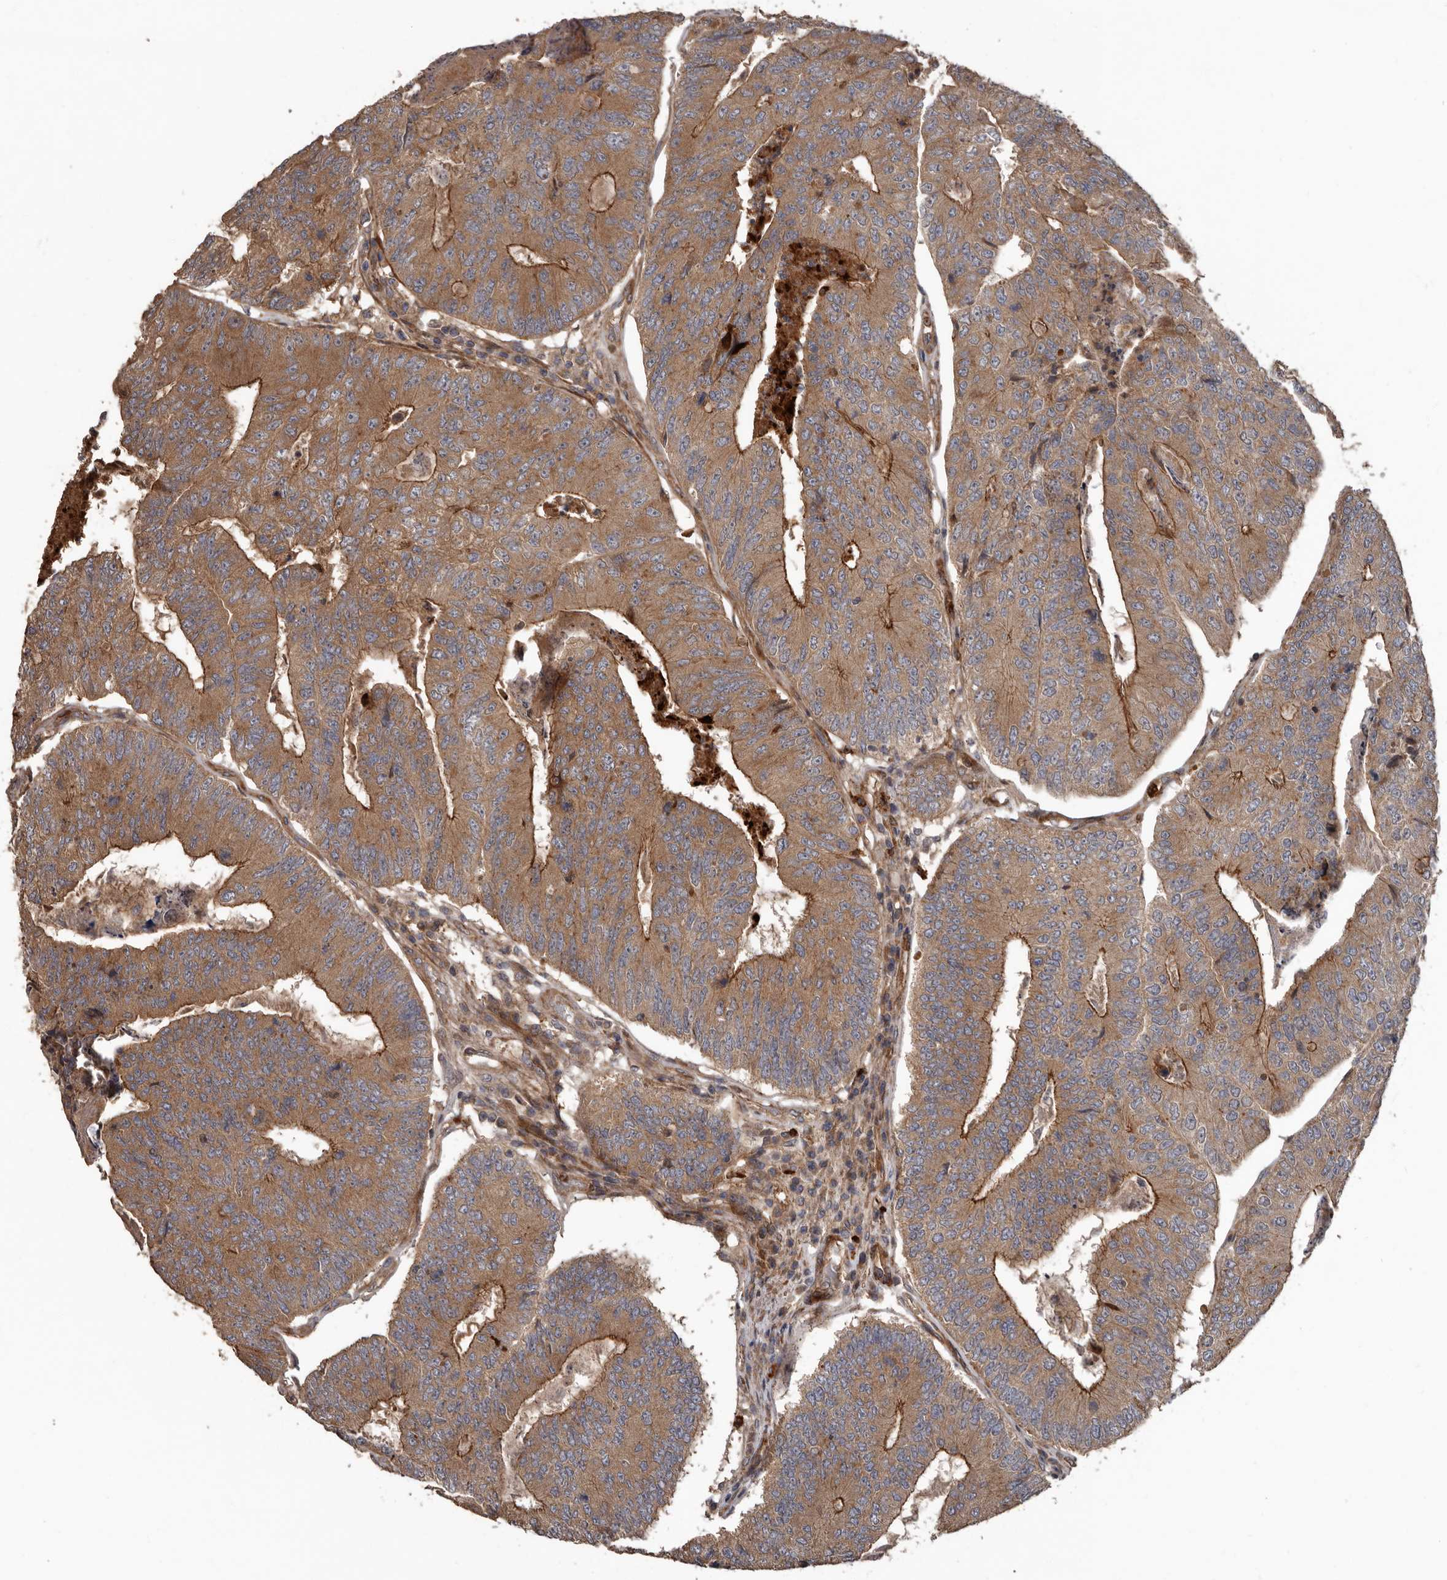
{"staining": {"intensity": "moderate", "quantity": ">75%", "location": "cytoplasmic/membranous"}, "tissue": "colorectal cancer", "cell_type": "Tumor cells", "image_type": "cancer", "snomed": [{"axis": "morphology", "description": "Adenocarcinoma, NOS"}, {"axis": "topography", "description": "Colon"}], "caption": "This image displays colorectal cancer stained with IHC to label a protein in brown. The cytoplasmic/membranous of tumor cells show moderate positivity for the protein. Nuclei are counter-stained blue.", "gene": "ARHGEF5", "patient": {"sex": "female", "age": 67}}